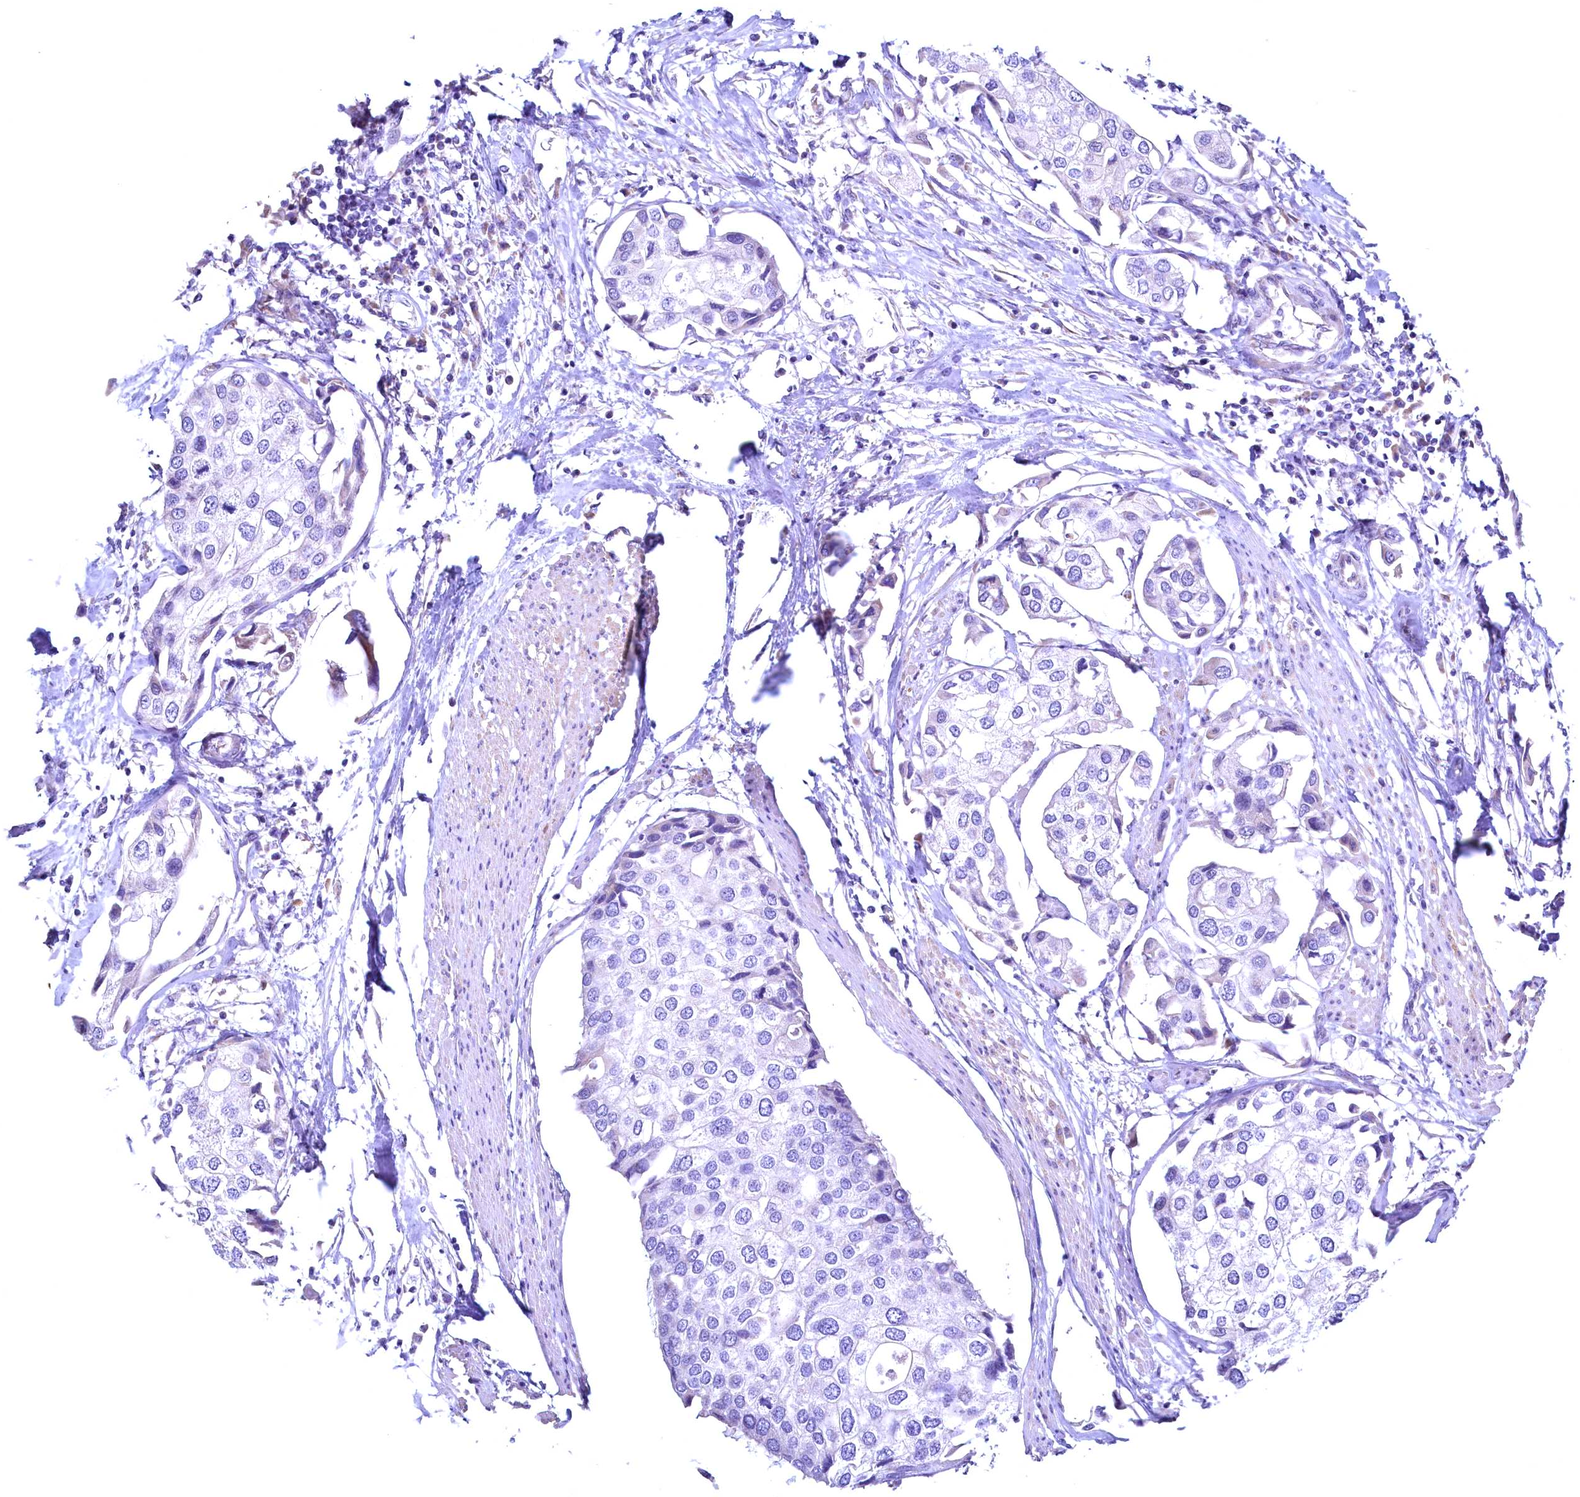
{"staining": {"intensity": "negative", "quantity": "none", "location": "none"}, "tissue": "urothelial cancer", "cell_type": "Tumor cells", "image_type": "cancer", "snomed": [{"axis": "morphology", "description": "Urothelial carcinoma, High grade"}, {"axis": "topography", "description": "Urinary bladder"}], "caption": "There is no significant staining in tumor cells of high-grade urothelial carcinoma.", "gene": "MAP1LC3A", "patient": {"sex": "male", "age": 64}}